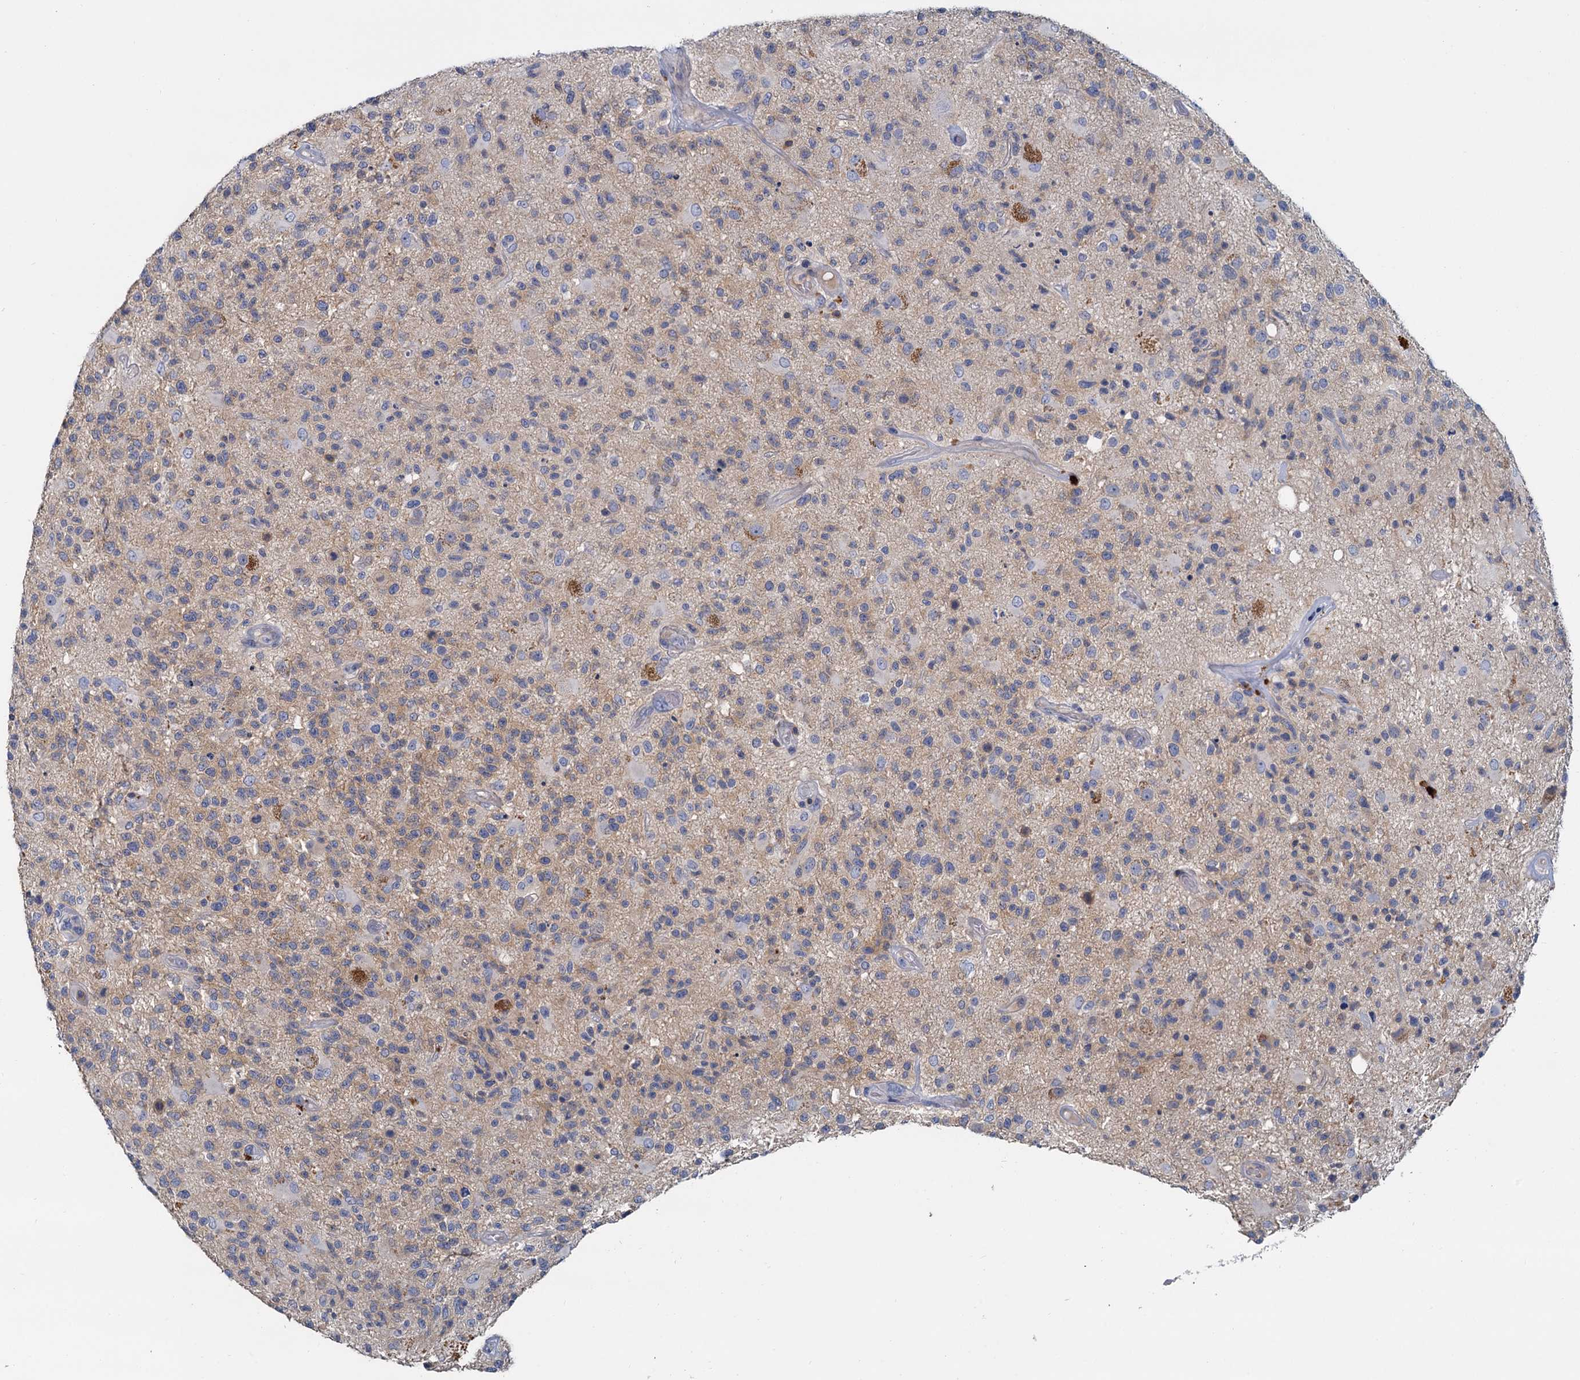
{"staining": {"intensity": "negative", "quantity": "none", "location": "none"}, "tissue": "glioma", "cell_type": "Tumor cells", "image_type": "cancer", "snomed": [{"axis": "morphology", "description": "Glioma, malignant, High grade"}, {"axis": "morphology", "description": "Glioblastoma, NOS"}, {"axis": "topography", "description": "Brain"}], "caption": "Protein analysis of malignant glioma (high-grade) reveals no significant expression in tumor cells. (DAB (3,3'-diaminobenzidine) immunohistochemistry (IHC) with hematoxylin counter stain).", "gene": "ACSM3", "patient": {"sex": "male", "age": 60}}